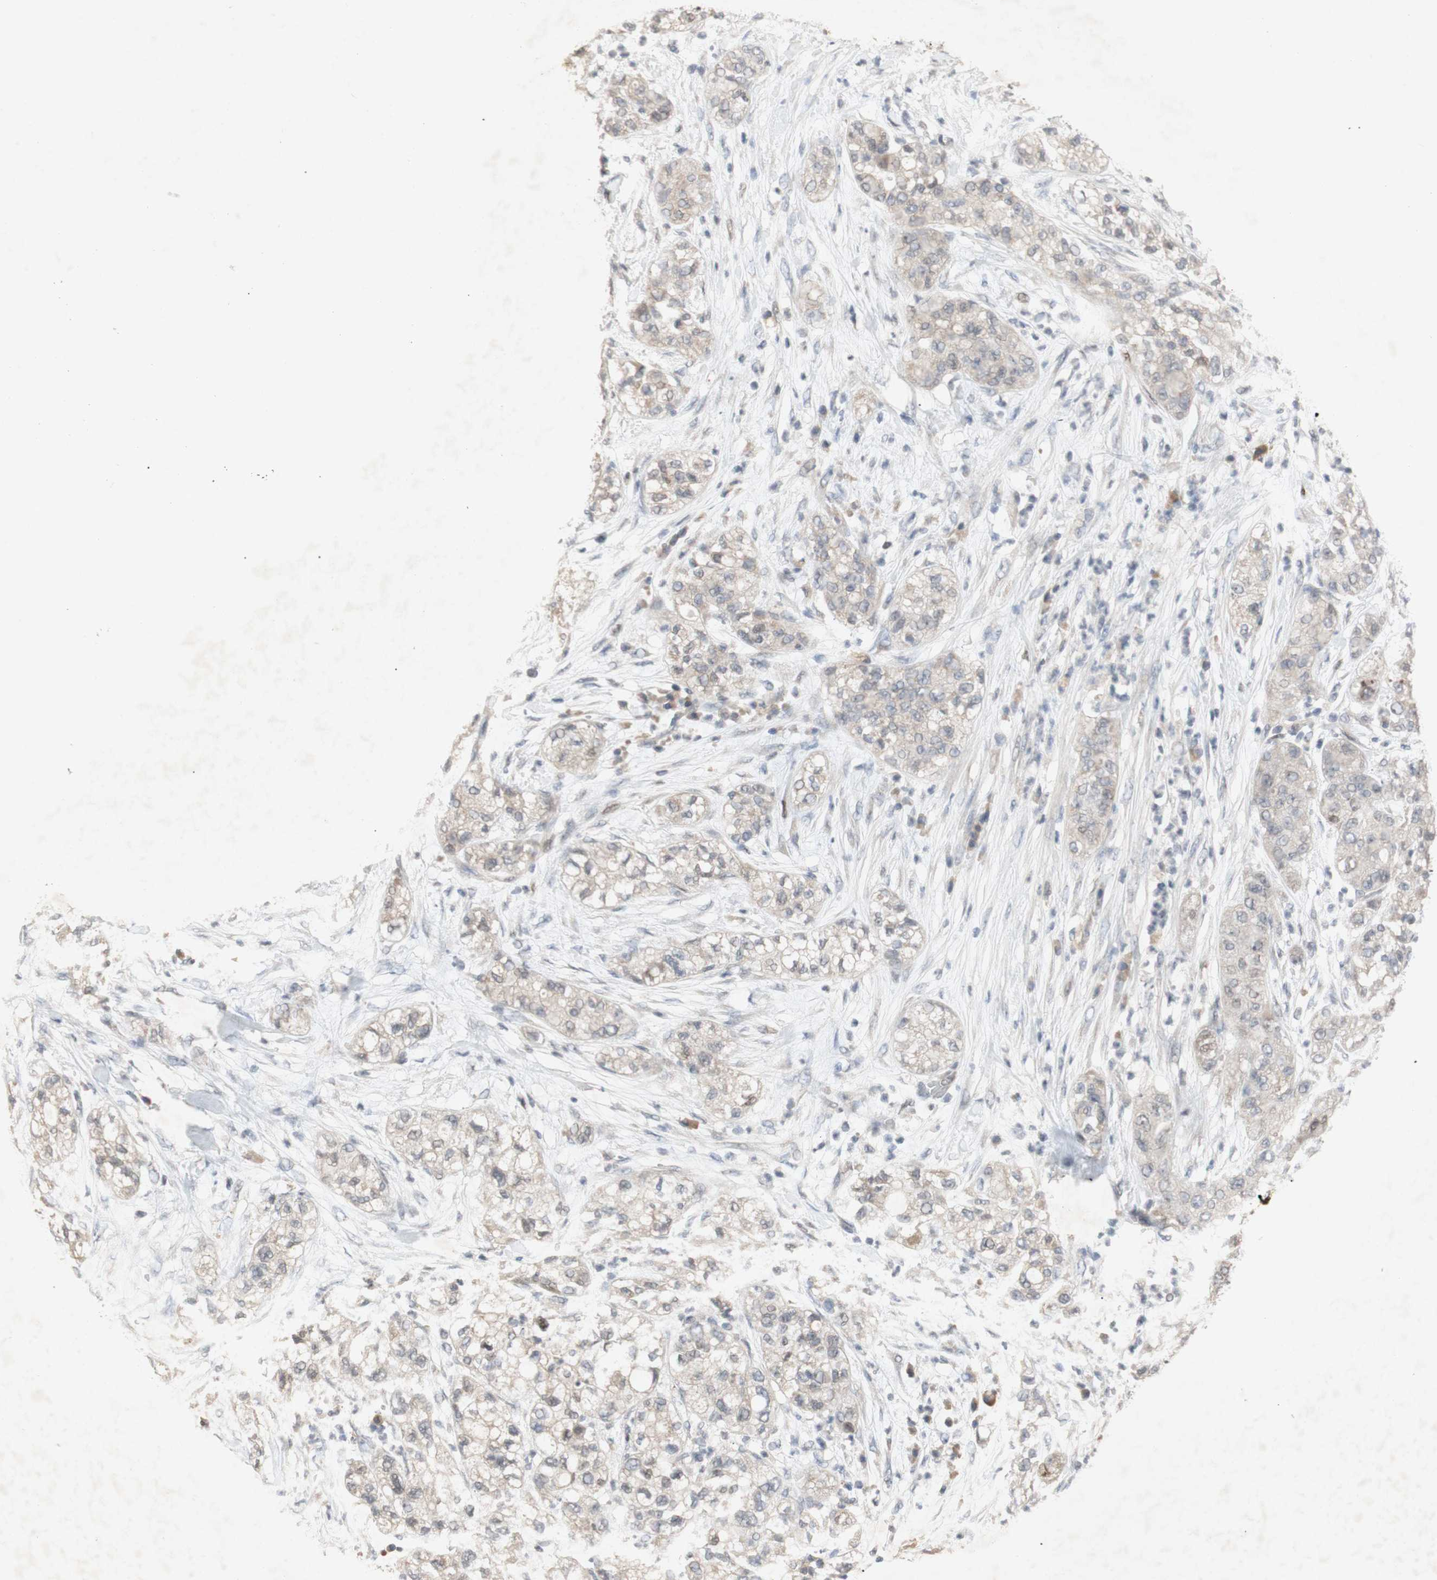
{"staining": {"intensity": "moderate", "quantity": ">75%", "location": "cytoplasmic/membranous"}, "tissue": "pancreatic cancer", "cell_type": "Tumor cells", "image_type": "cancer", "snomed": [{"axis": "morphology", "description": "Adenocarcinoma, NOS"}, {"axis": "topography", "description": "Pancreas"}], "caption": "There is medium levels of moderate cytoplasmic/membranous expression in tumor cells of pancreatic cancer, as demonstrated by immunohistochemical staining (brown color).", "gene": "FOSB", "patient": {"sex": "female", "age": 78}}